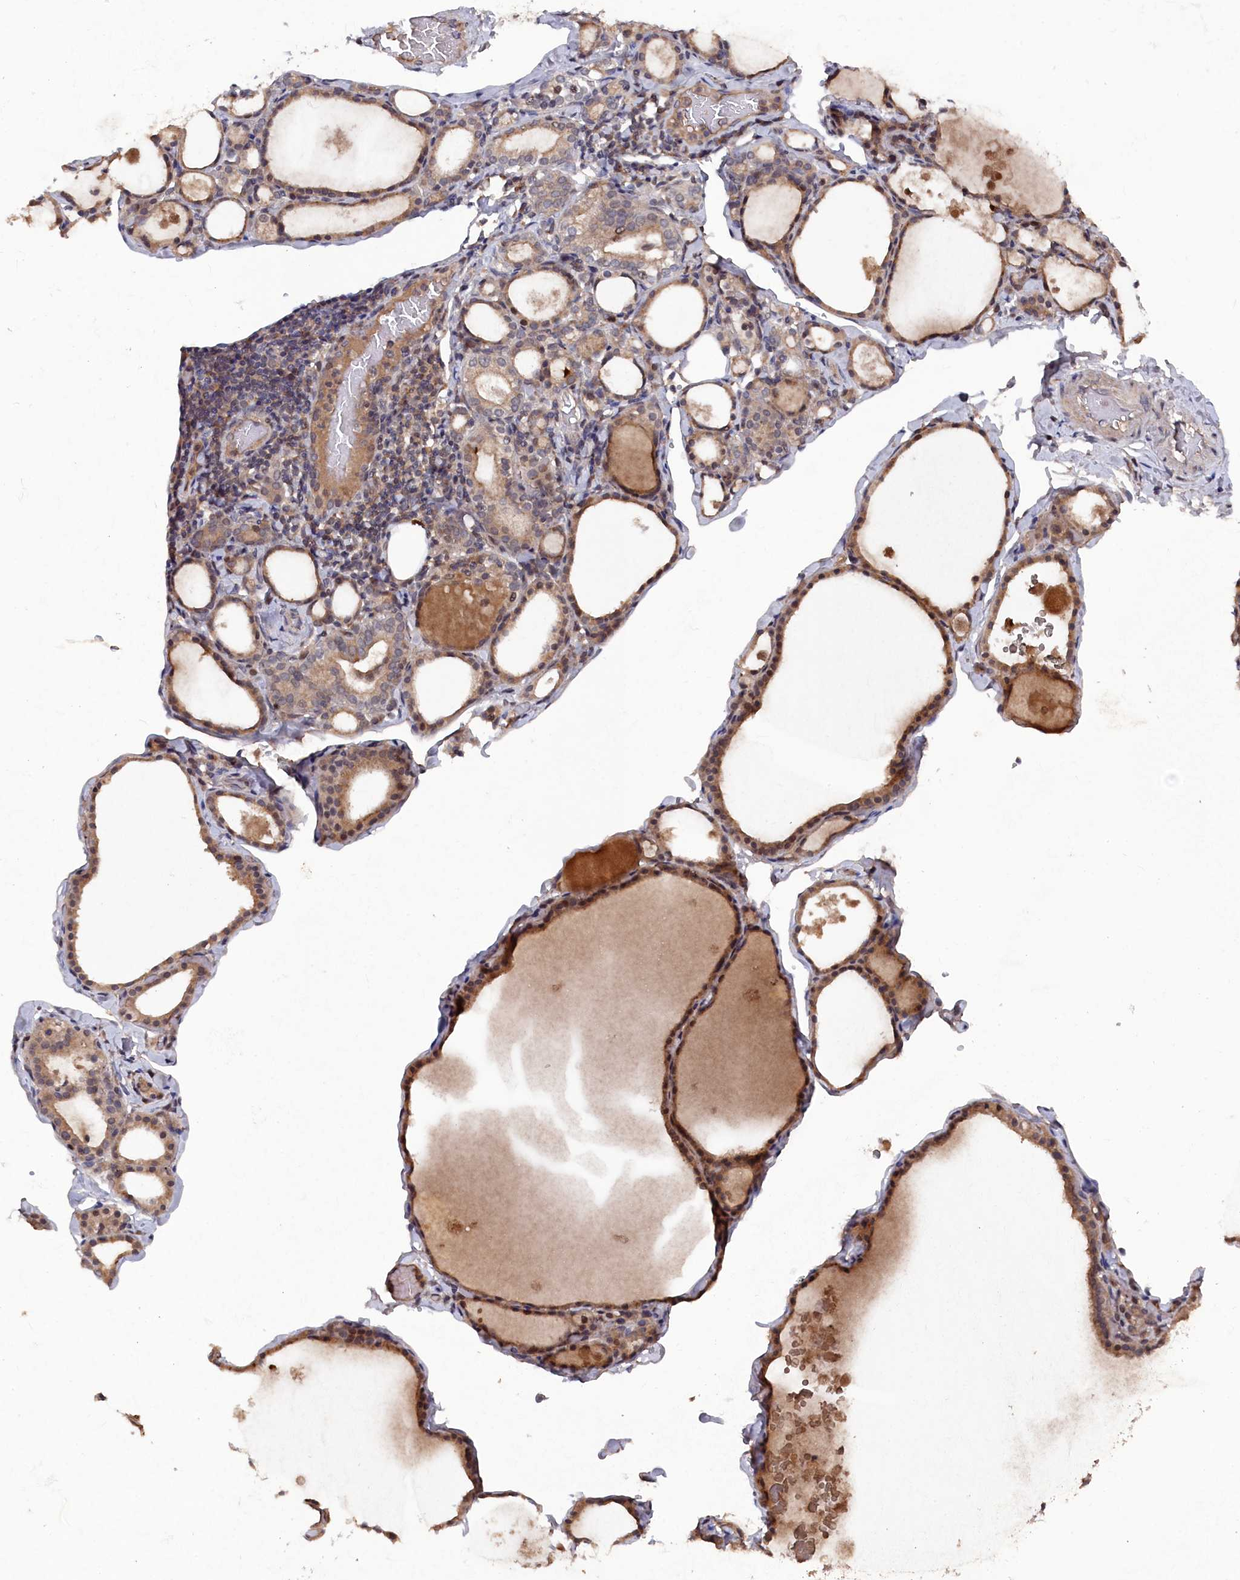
{"staining": {"intensity": "moderate", "quantity": ">75%", "location": "cytoplasmic/membranous,nuclear"}, "tissue": "thyroid gland", "cell_type": "Glandular cells", "image_type": "normal", "snomed": [{"axis": "morphology", "description": "Normal tissue, NOS"}, {"axis": "topography", "description": "Thyroid gland"}], "caption": "DAB immunohistochemical staining of normal human thyroid gland exhibits moderate cytoplasmic/membranous,nuclear protein positivity in about >75% of glandular cells. Using DAB (brown) and hematoxylin (blue) stains, captured at high magnification using brightfield microscopy.", "gene": "TMC5", "patient": {"sex": "male", "age": 56}}